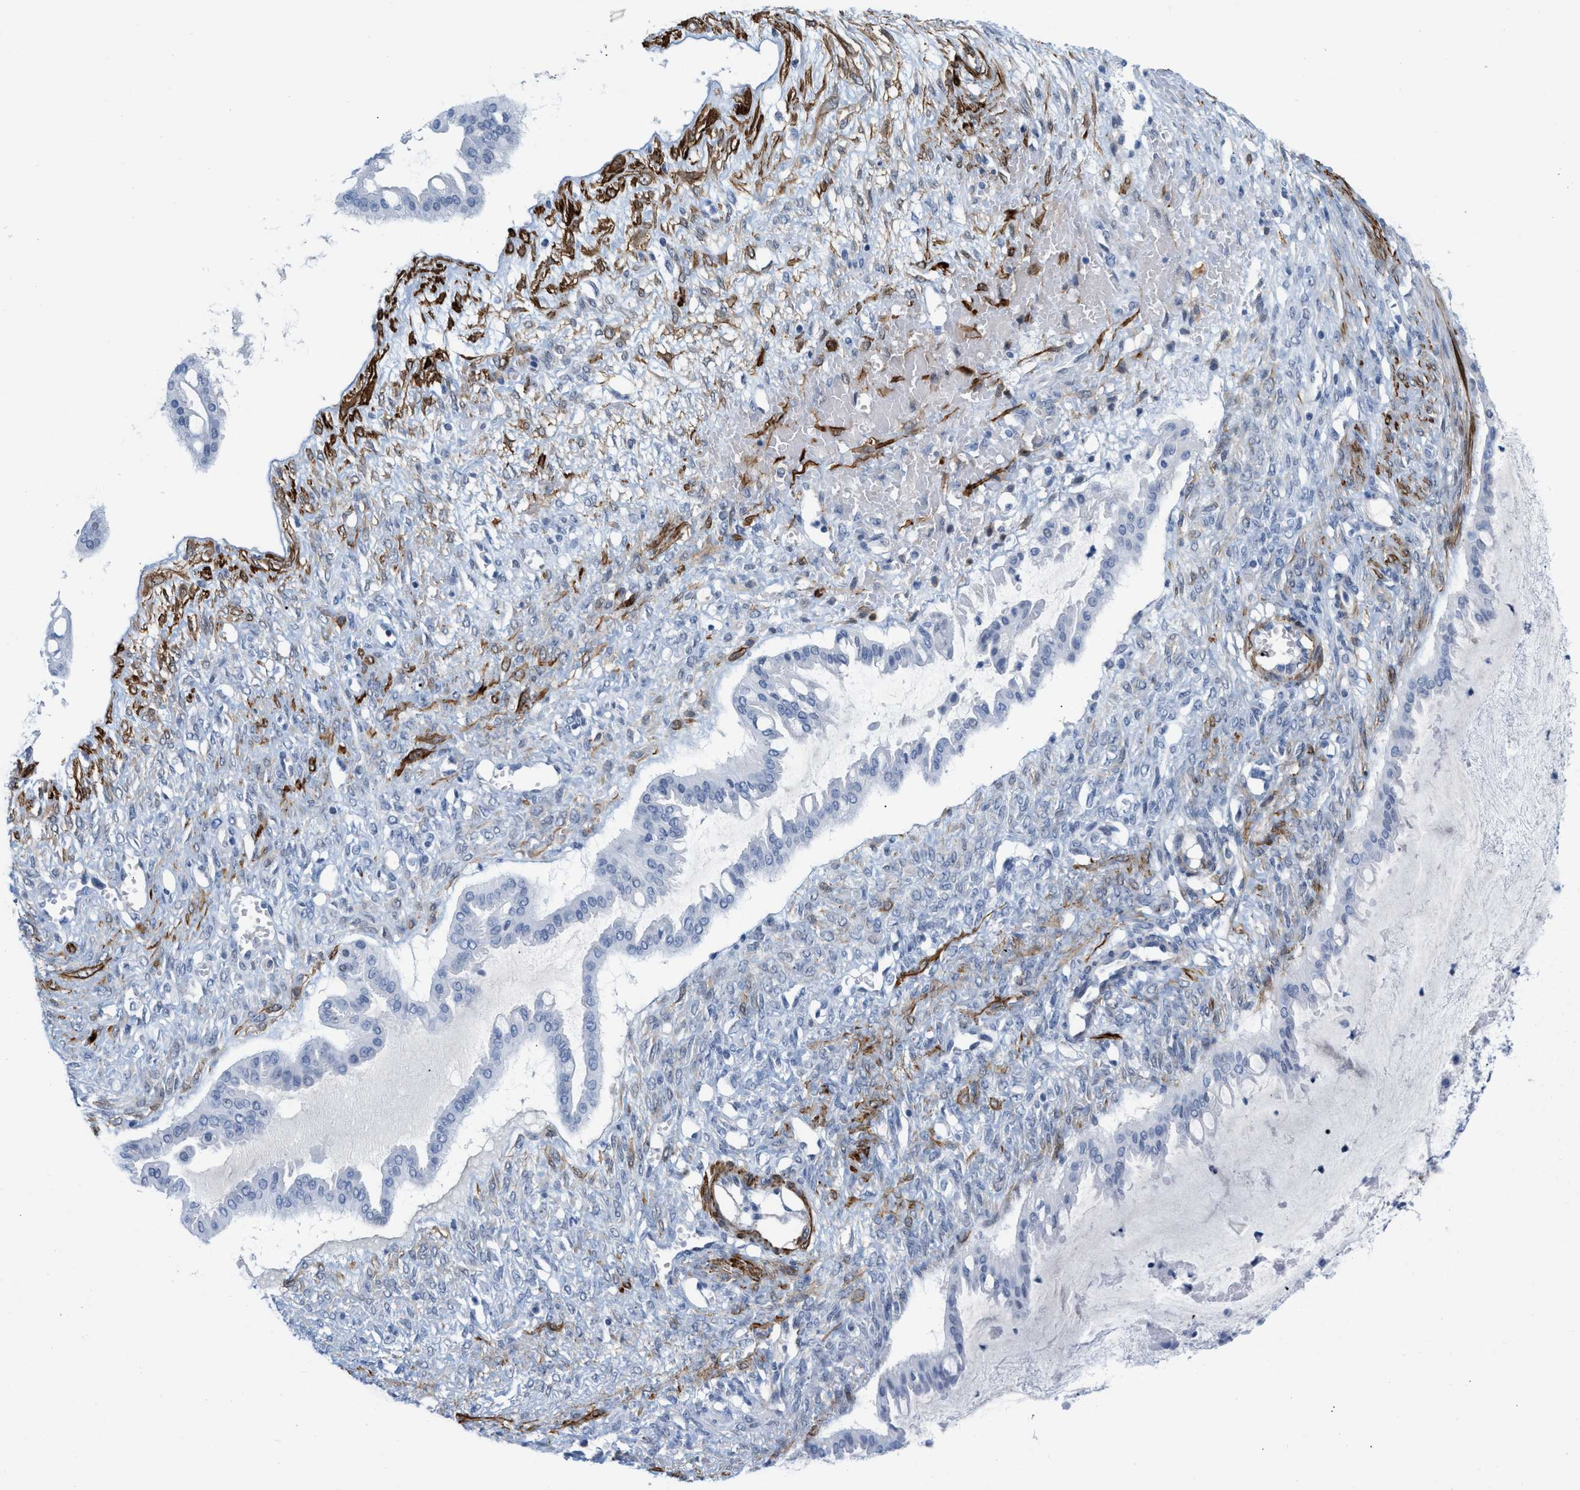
{"staining": {"intensity": "negative", "quantity": "none", "location": "none"}, "tissue": "ovarian cancer", "cell_type": "Tumor cells", "image_type": "cancer", "snomed": [{"axis": "morphology", "description": "Cystadenocarcinoma, mucinous, NOS"}, {"axis": "topography", "description": "Ovary"}], "caption": "DAB immunohistochemical staining of ovarian cancer (mucinous cystadenocarcinoma) reveals no significant positivity in tumor cells.", "gene": "TAGLN", "patient": {"sex": "female", "age": 73}}